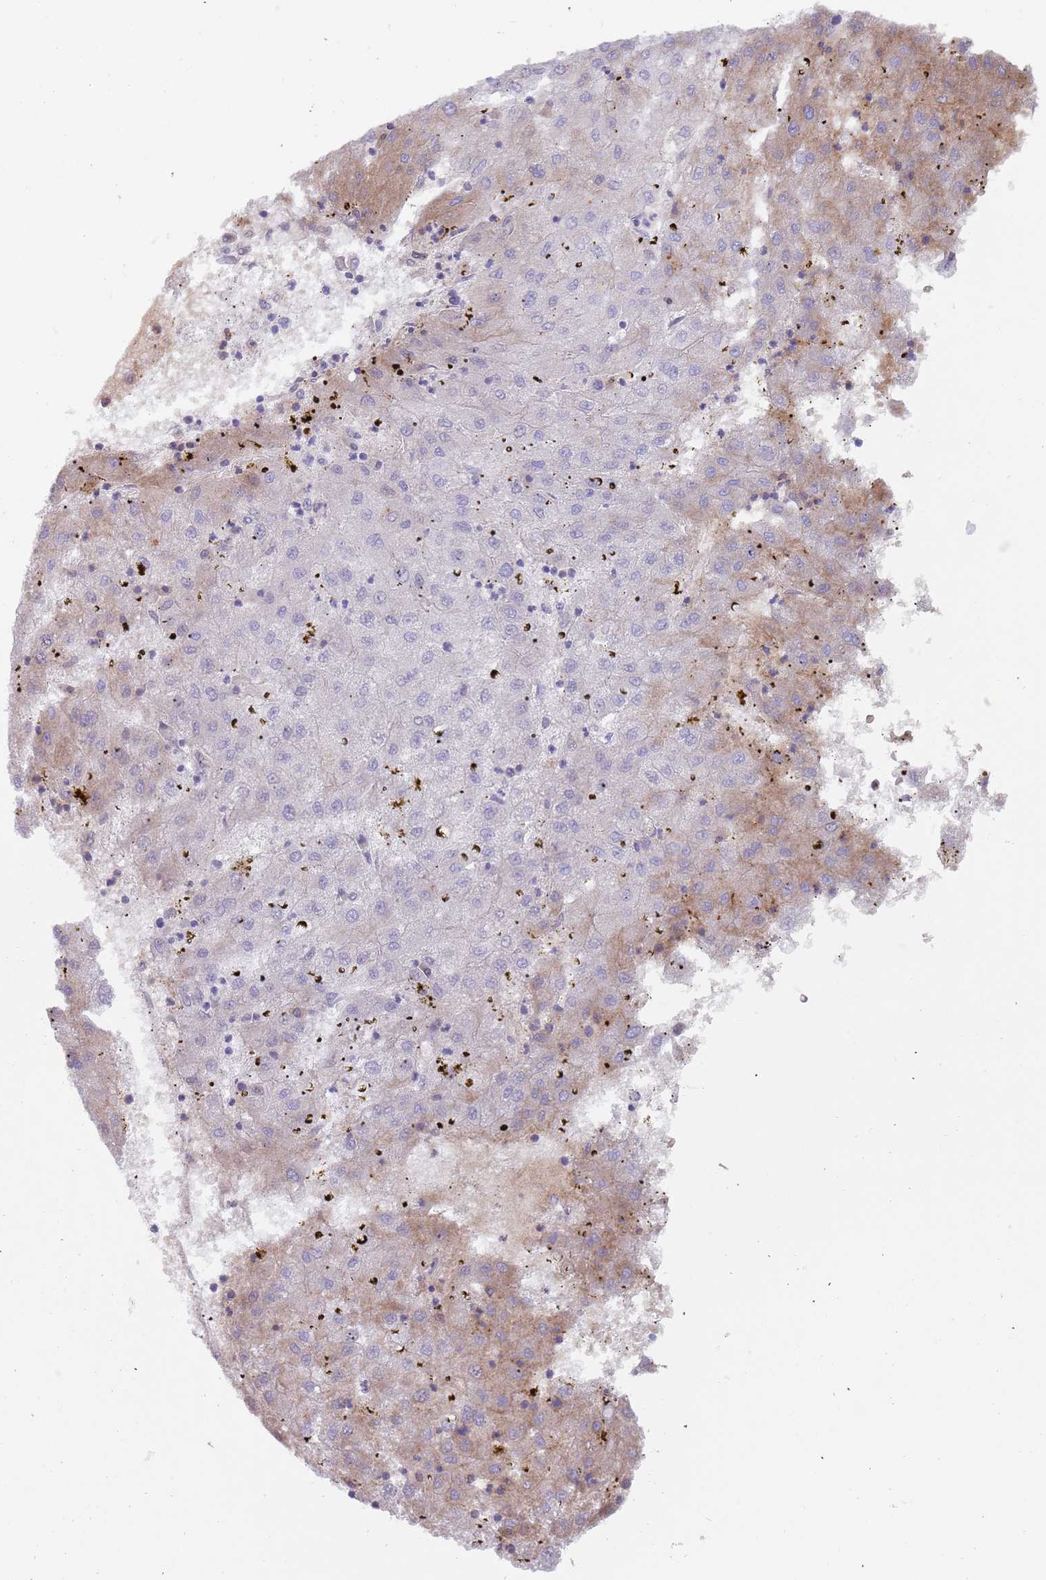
{"staining": {"intensity": "weak", "quantity": "<25%", "location": "cytoplasmic/membranous"}, "tissue": "liver cancer", "cell_type": "Tumor cells", "image_type": "cancer", "snomed": [{"axis": "morphology", "description": "Carcinoma, Hepatocellular, NOS"}, {"axis": "topography", "description": "Liver"}], "caption": "The immunohistochemistry (IHC) micrograph has no significant staining in tumor cells of liver hepatocellular carcinoma tissue.", "gene": "TMEM251", "patient": {"sex": "male", "age": 72}}